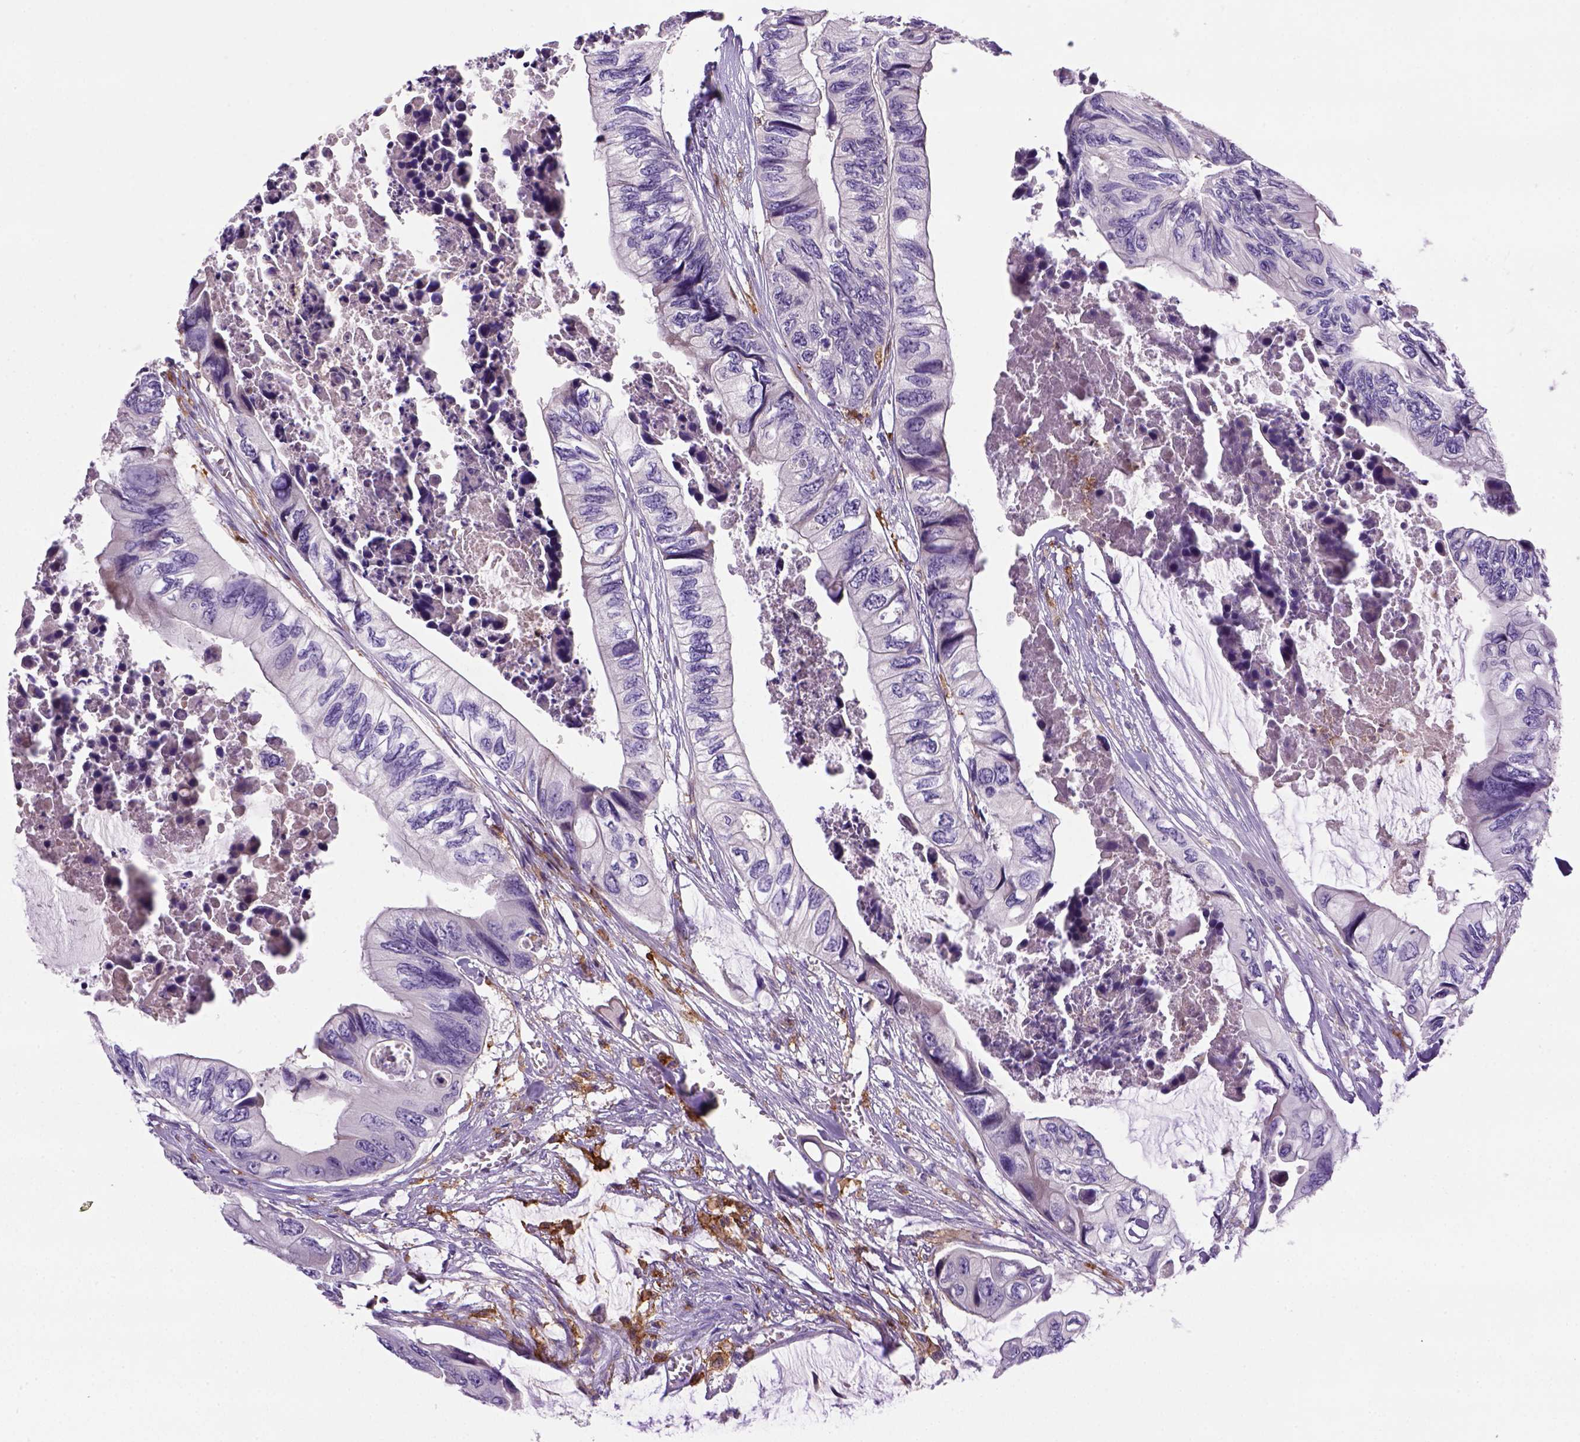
{"staining": {"intensity": "negative", "quantity": "none", "location": "none"}, "tissue": "colorectal cancer", "cell_type": "Tumor cells", "image_type": "cancer", "snomed": [{"axis": "morphology", "description": "Adenocarcinoma, NOS"}, {"axis": "topography", "description": "Rectum"}], "caption": "This is an immunohistochemistry photomicrograph of colorectal cancer. There is no expression in tumor cells.", "gene": "CD14", "patient": {"sex": "male", "age": 63}}